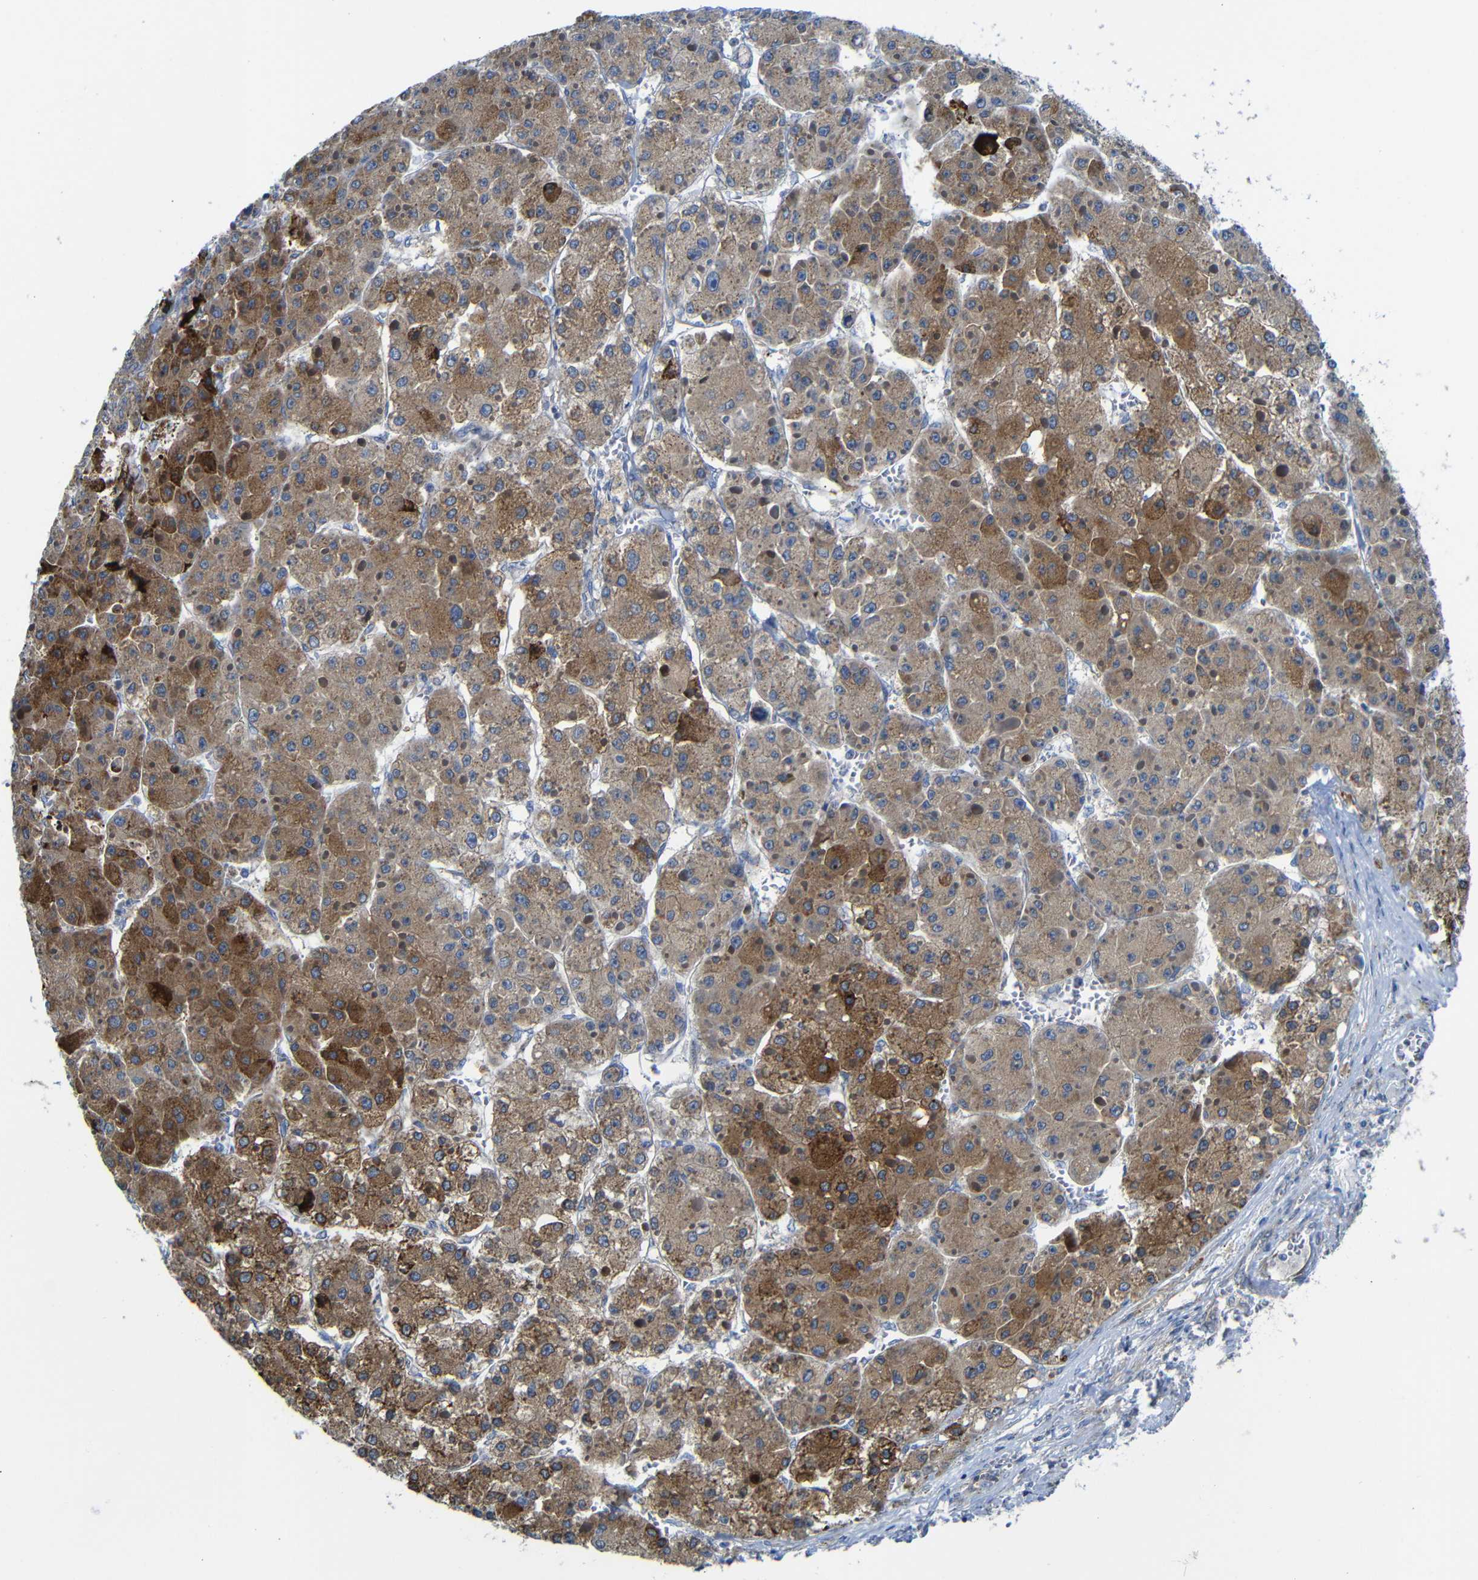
{"staining": {"intensity": "moderate", "quantity": ">75%", "location": "cytoplasmic/membranous"}, "tissue": "liver cancer", "cell_type": "Tumor cells", "image_type": "cancer", "snomed": [{"axis": "morphology", "description": "Carcinoma, Hepatocellular, NOS"}, {"axis": "topography", "description": "Liver"}], "caption": "Immunohistochemistry (IHC) micrograph of hepatocellular carcinoma (liver) stained for a protein (brown), which exhibits medium levels of moderate cytoplasmic/membranous staining in approximately >75% of tumor cells.", "gene": "DDRGK1", "patient": {"sex": "female", "age": 73}}